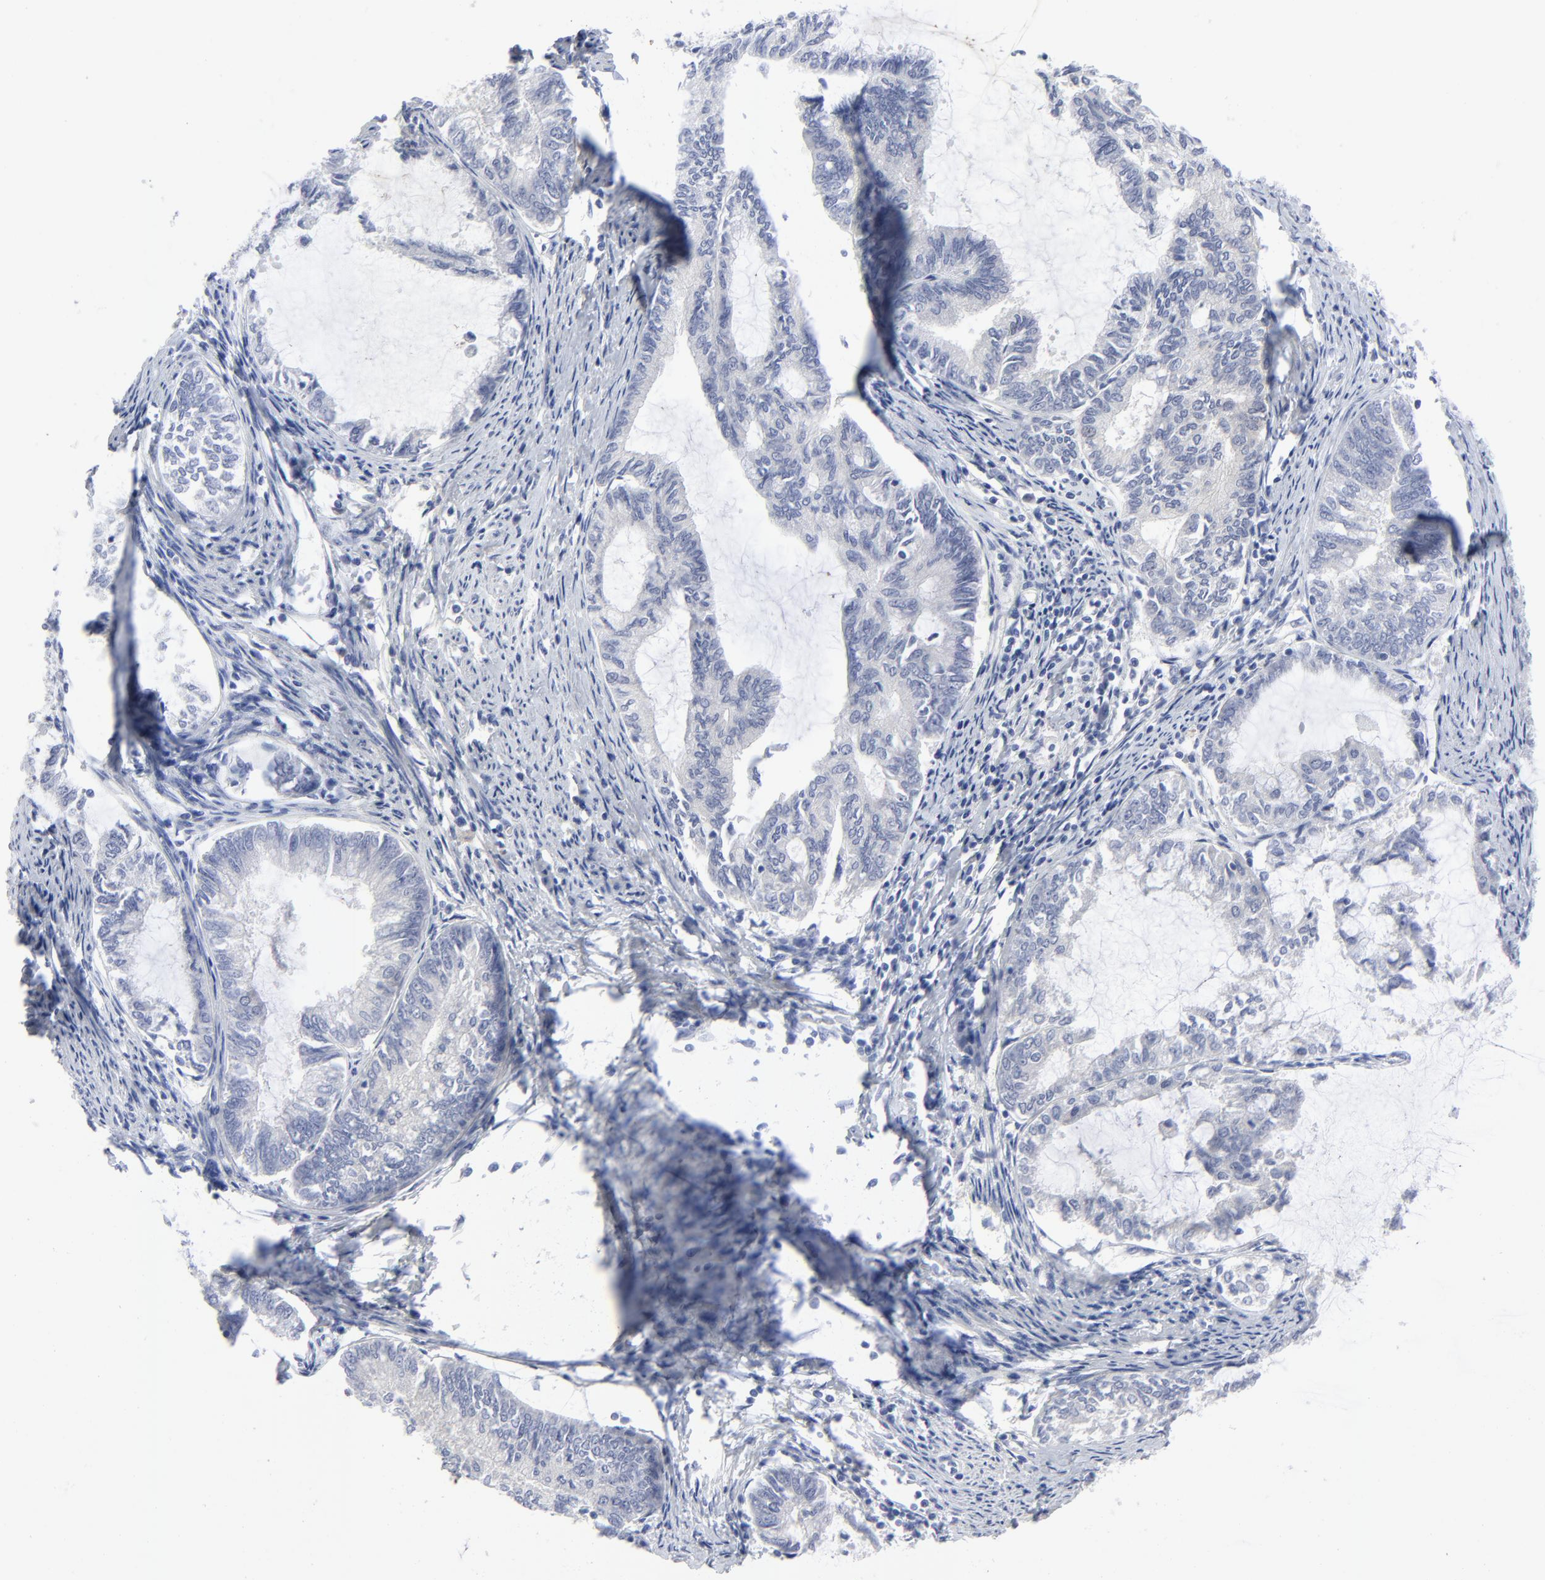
{"staining": {"intensity": "negative", "quantity": "none", "location": "none"}, "tissue": "endometrial cancer", "cell_type": "Tumor cells", "image_type": "cancer", "snomed": [{"axis": "morphology", "description": "Adenocarcinoma, NOS"}, {"axis": "topography", "description": "Endometrium"}], "caption": "A high-resolution micrograph shows IHC staining of adenocarcinoma (endometrial), which reveals no significant staining in tumor cells.", "gene": "CLEC4G", "patient": {"sex": "female", "age": 86}}